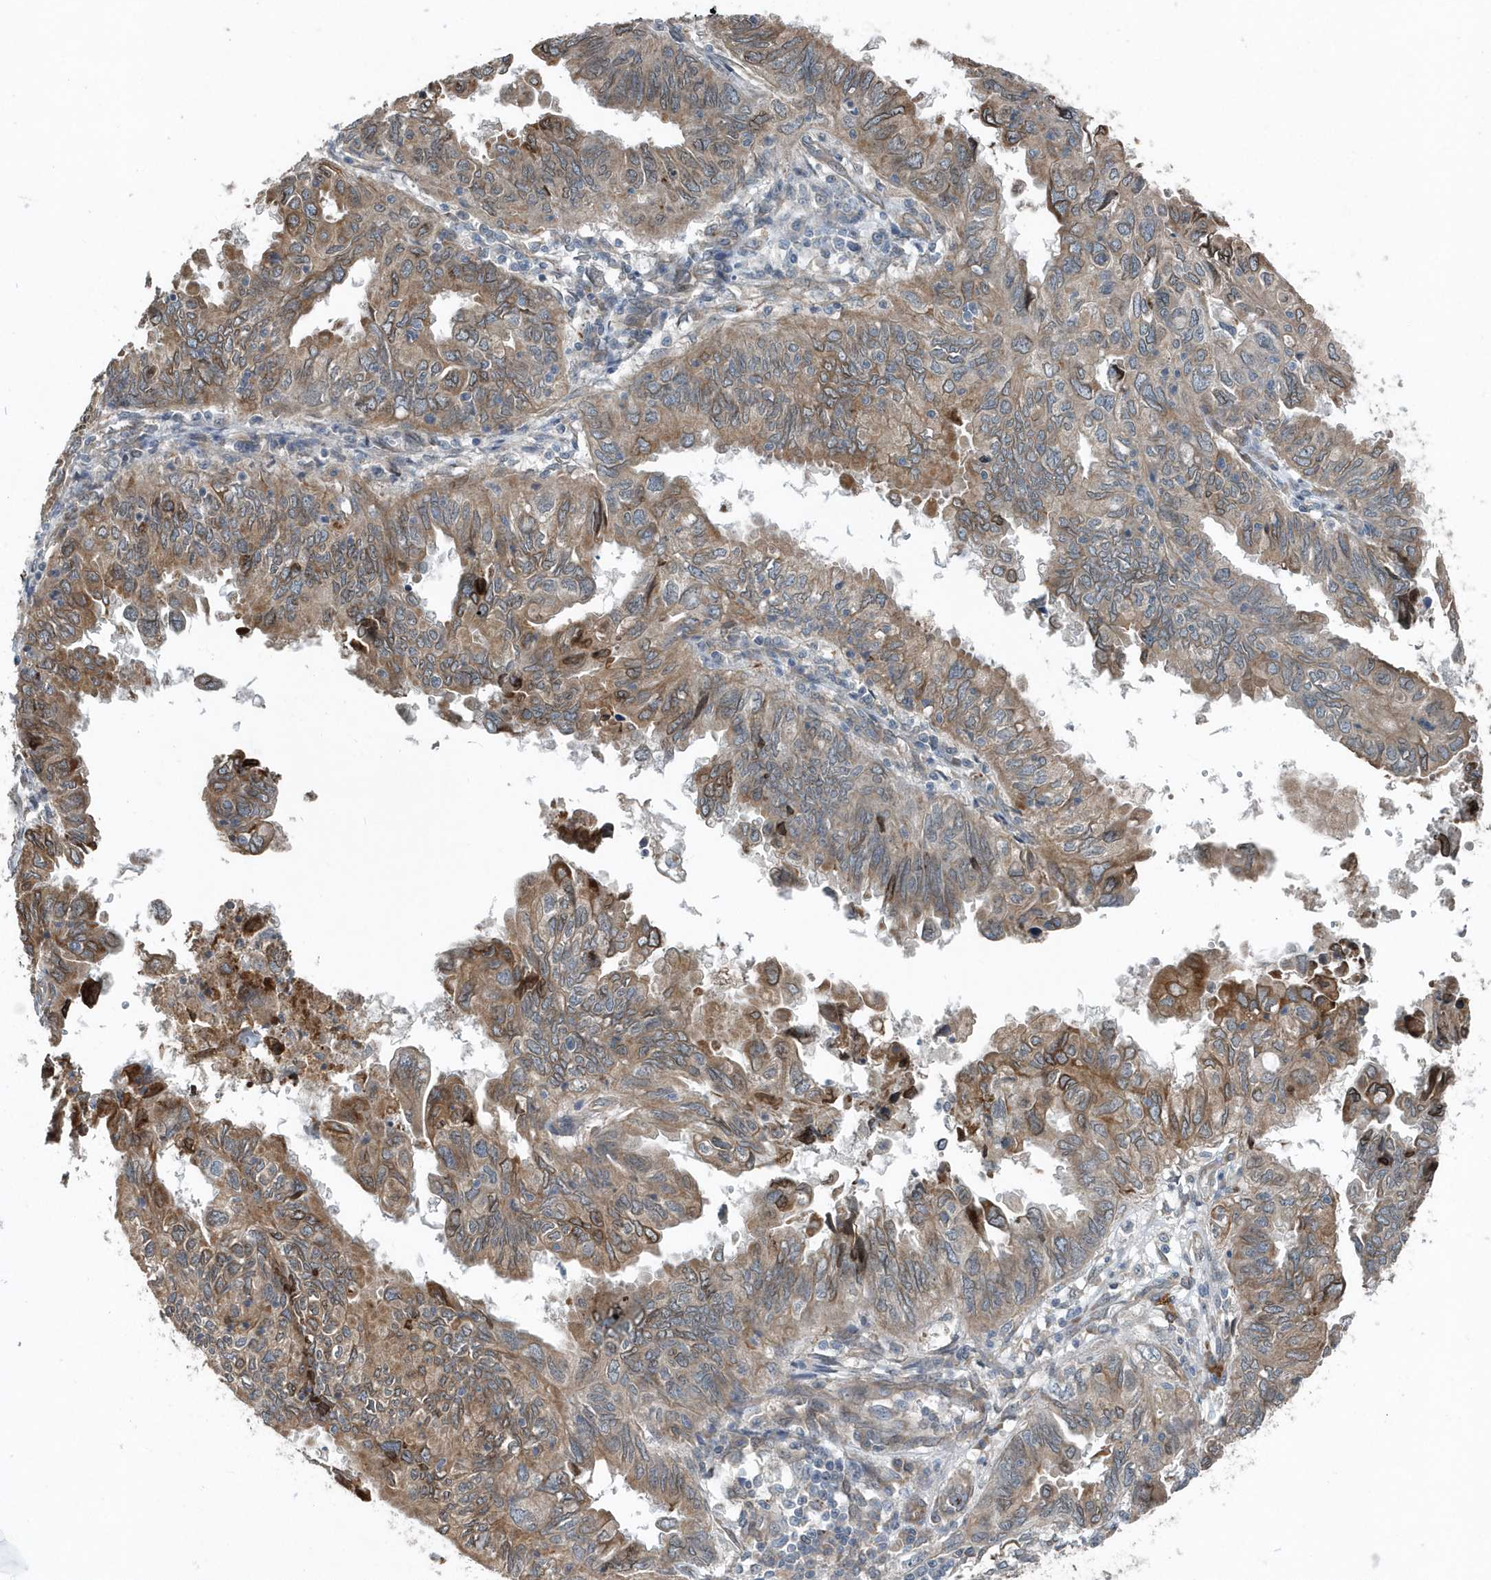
{"staining": {"intensity": "weak", "quantity": "25%-75%", "location": "cytoplasmic/membranous"}, "tissue": "endometrial cancer", "cell_type": "Tumor cells", "image_type": "cancer", "snomed": [{"axis": "morphology", "description": "Adenocarcinoma, NOS"}, {"axis": "topography", "description": "Uterus"}], "caption": "High-magnification brightfield microscopy of adenocarcinoma (endometrial) stained with DAB (brown) and counterstained with hematoxylin (blue). tumor cells exhibit weak cytoplasmic/membranous staining is identified in approximately25%-75% of cells. Using DAB (brown) and hematoxylin (blue) stains, captured at high magnification using brightfield microscopy.", "gene": "MCC", "patient": {"sex": "female", "age": 77}}